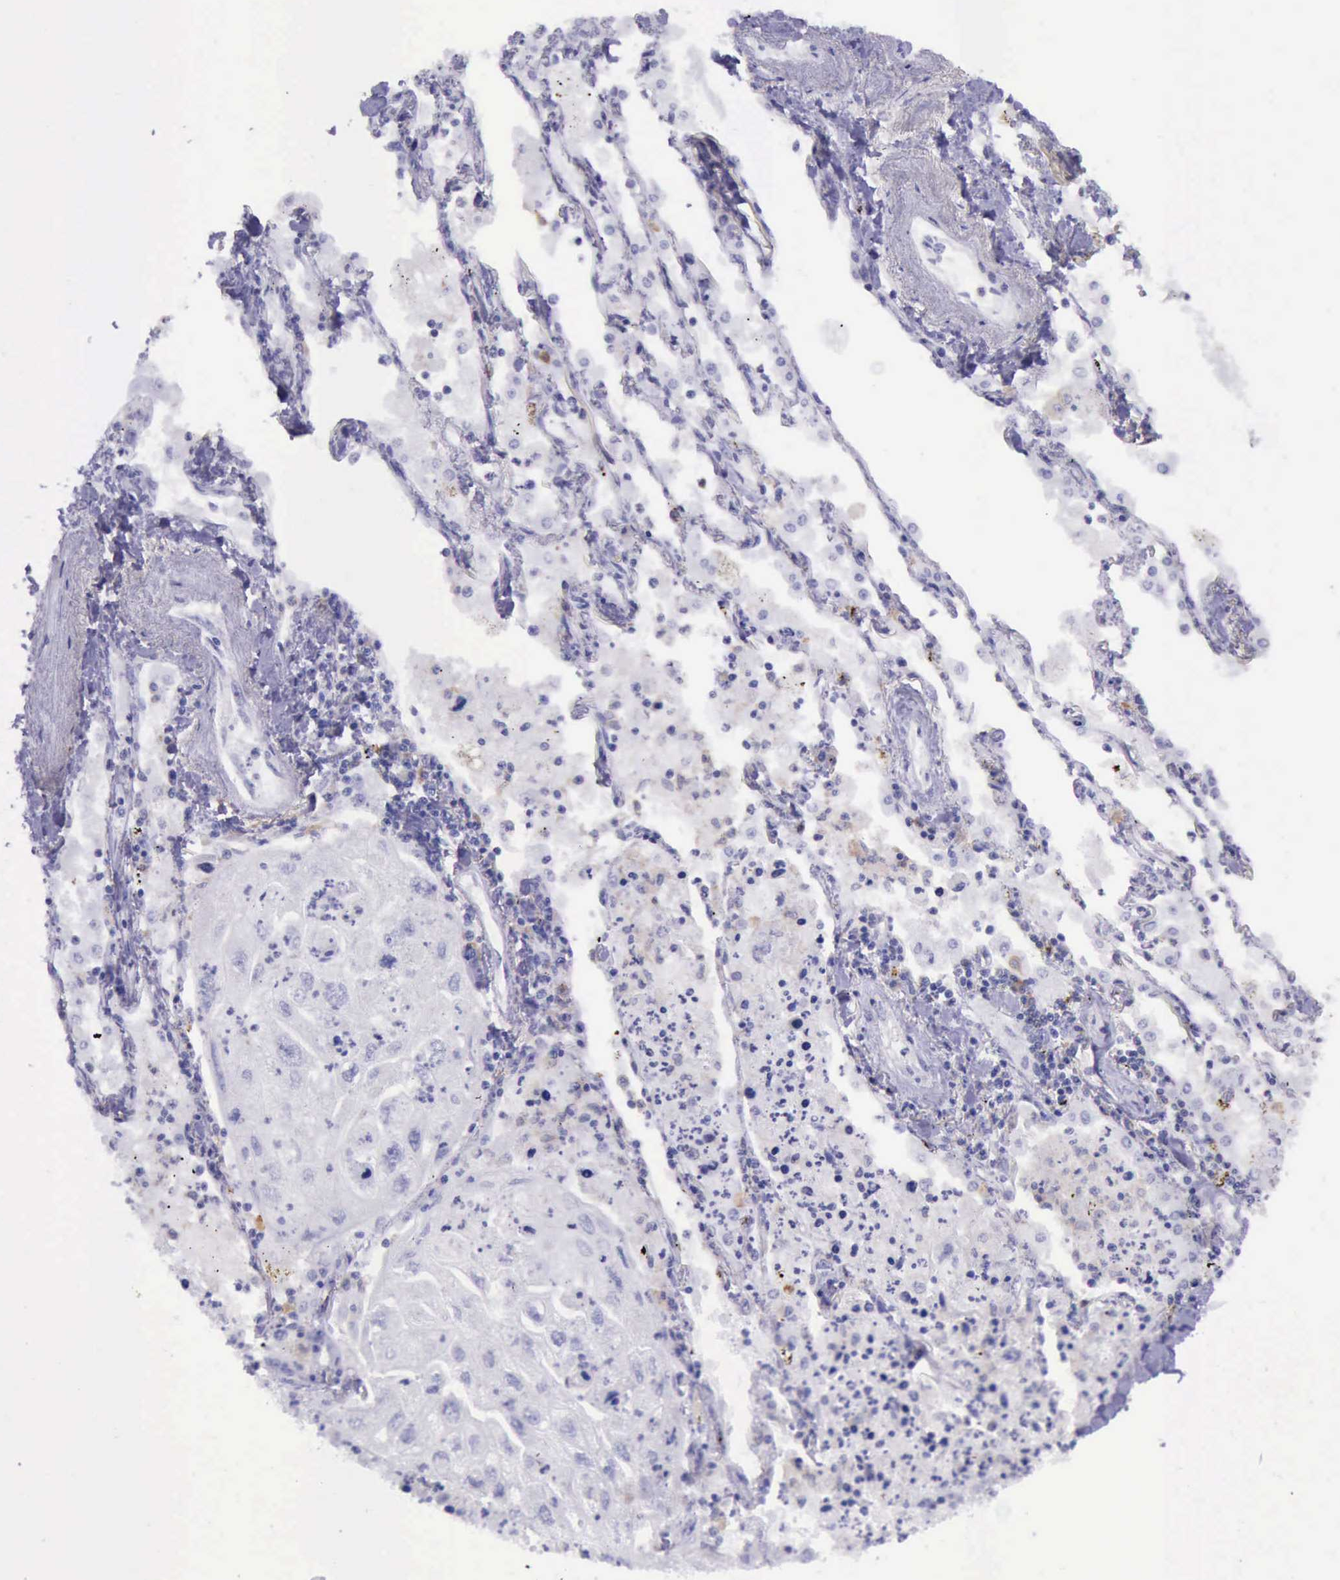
{"staining": {"intensity": "negative", "quantity": "none", "location": "none"}, "tissue": "lung cancer", "cell_type": "Tumor cells", "image_type": "cancer", "snomed": [{"axis": "morphology", "description": "Squamous cell carcinoma, NOS"}, {"axis": "topography", "description": "Lung"}], "caption": "Immunohistochemistry (IHC) micrograph of lung cancer (squamous cell carcinoma) stained for a protein (brown), which displays no expression in tumor cells.", "gene": "BTK", "patient": {"sex": "male", "age": 75}}